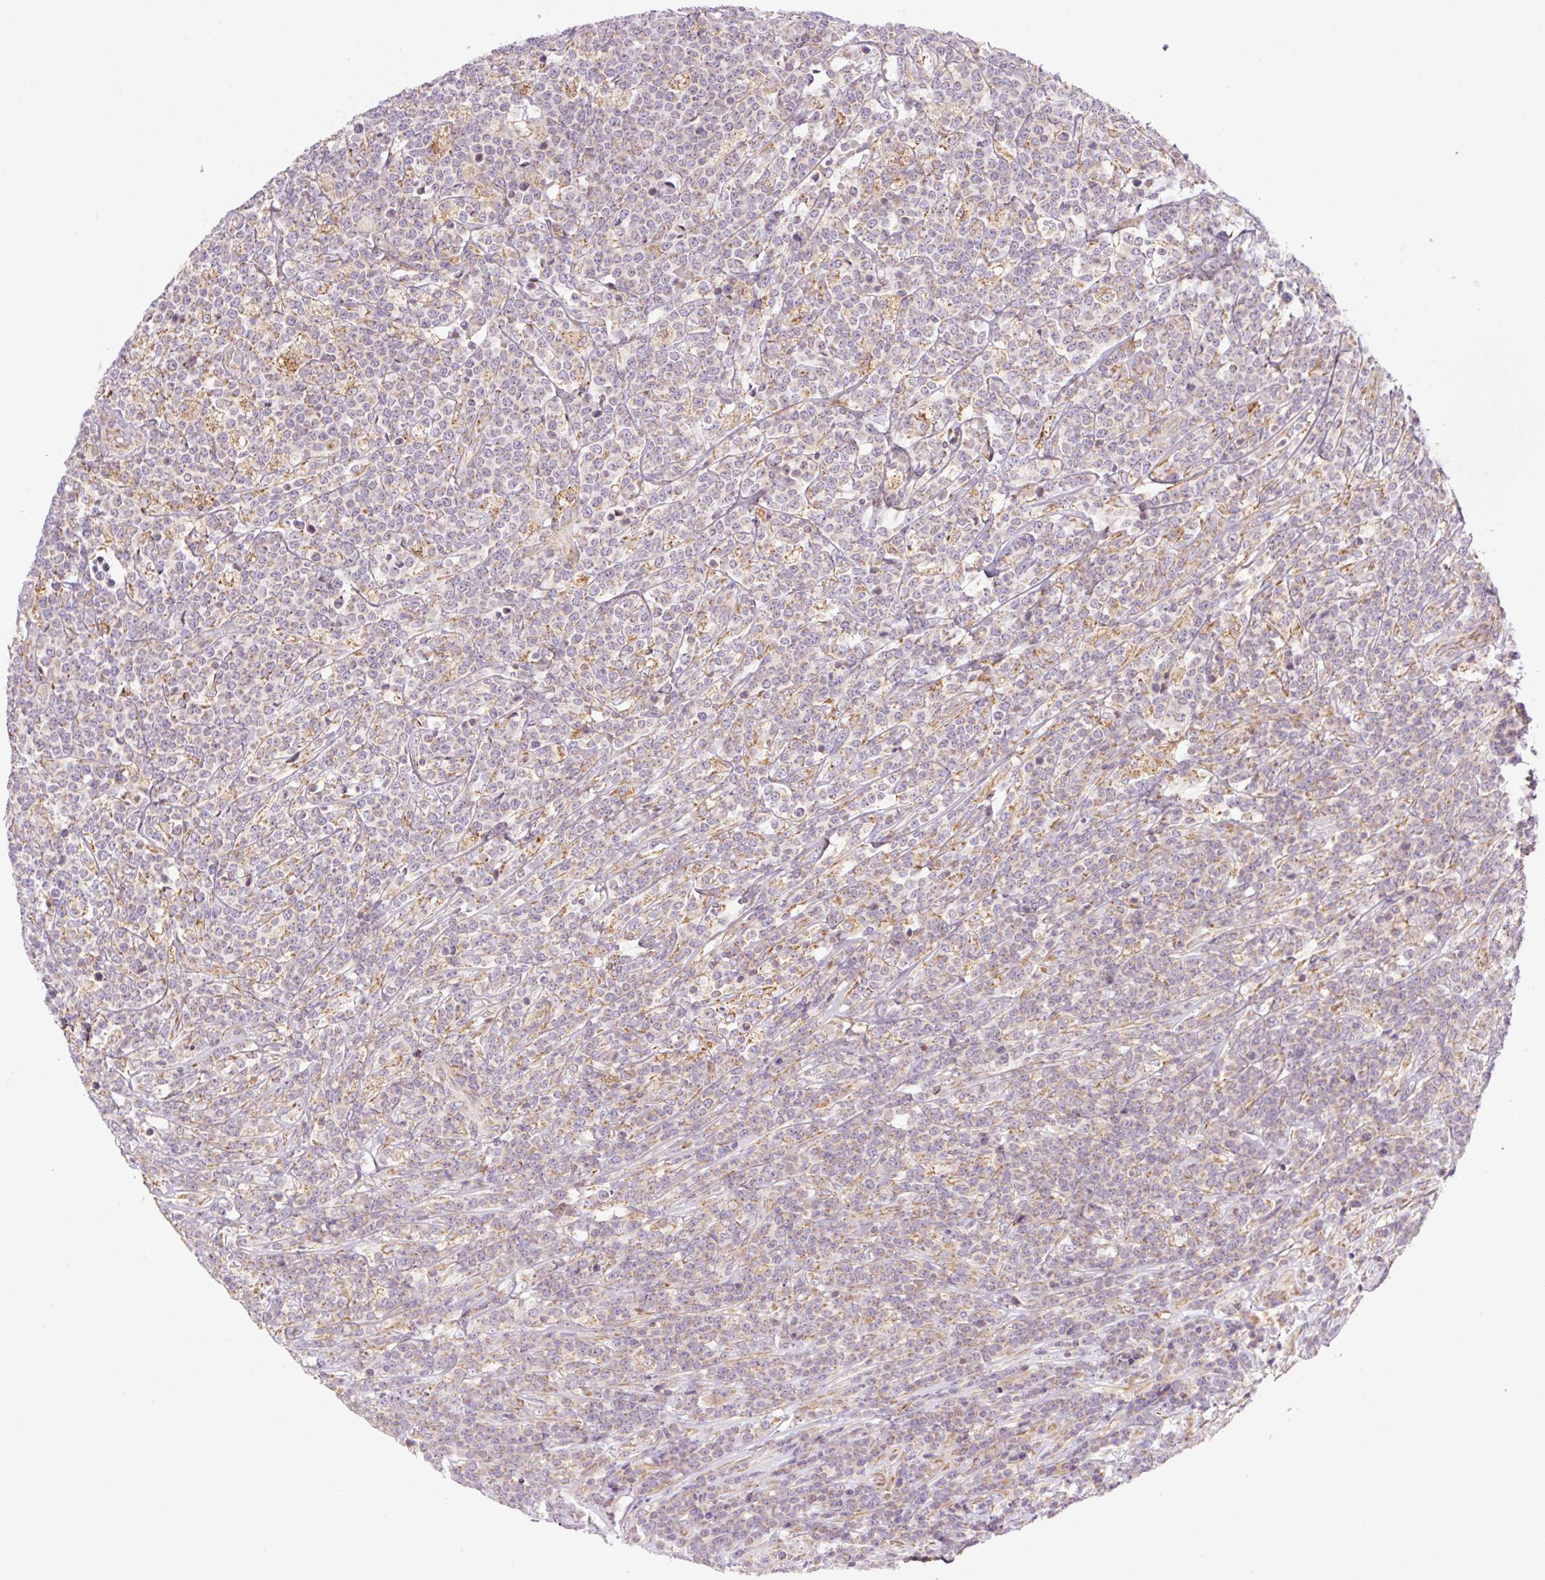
{"staining": {"intensity": "negative", "quantity": "none", "location": "none"}, "tissue": "lymphoma", "cell_type": "Tumor cells", "image_type": "cancer", "snomed": [{"axis": "morphology", "description": "Malignant lymphoma, non-Hodgkin's type, High grade"}, {"axis": "topography", "description": "Small intestine"}], "caption": "This is an immunohistochemistry photomicrograph of lymphoma. There is no positivity in tumor cells.", "gene": "GOSR2", "patient": {"sex": "male", "age": 8}}